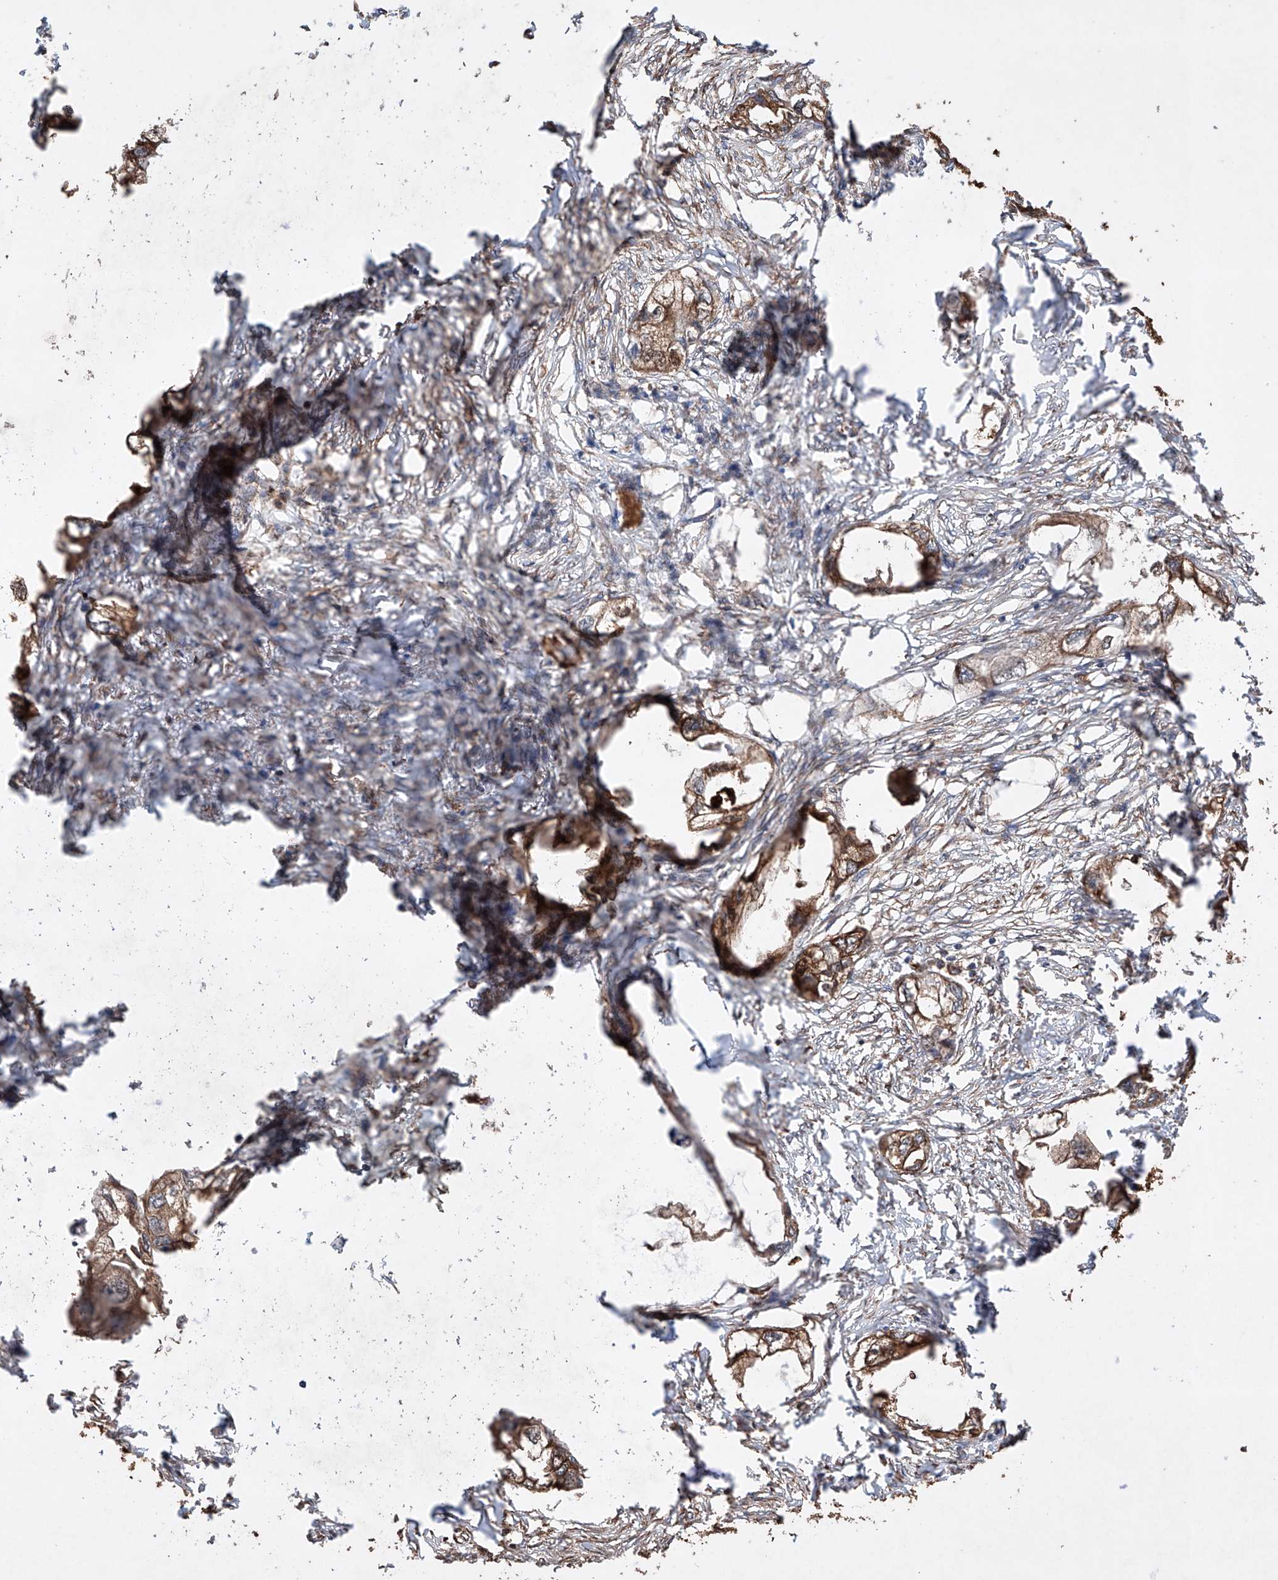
{"staining": {"intensity": "moderate", "quantity": ">75%", "location": "cytoplasmic/membranous"}, "tissue": "endometrial cancer", "cell_type": "Tumor cells", "image_type": "cancer", "snomed": [{"axis": "morphology", "description": "Adenocarcinoma, NOS"}, {"axis": "morphology", "description": "Adenocarcinoma, metastatic, NOS"}, {"axis": "topography", "description": "Adipose tissue"}, {"axis": "topography", "description": "Endometrium"}], "caption": "Adenocarcinoma (endometrial) was stained to show a protein in brown. There is medium levels of moderate cytoplasmic/membranous positivity in about >75% of tumor cells. (DAB IHC with brightfield microscopy, high magnification).", "gene": "TIMM23", "patient": {"sex": "female", "age": 67}}